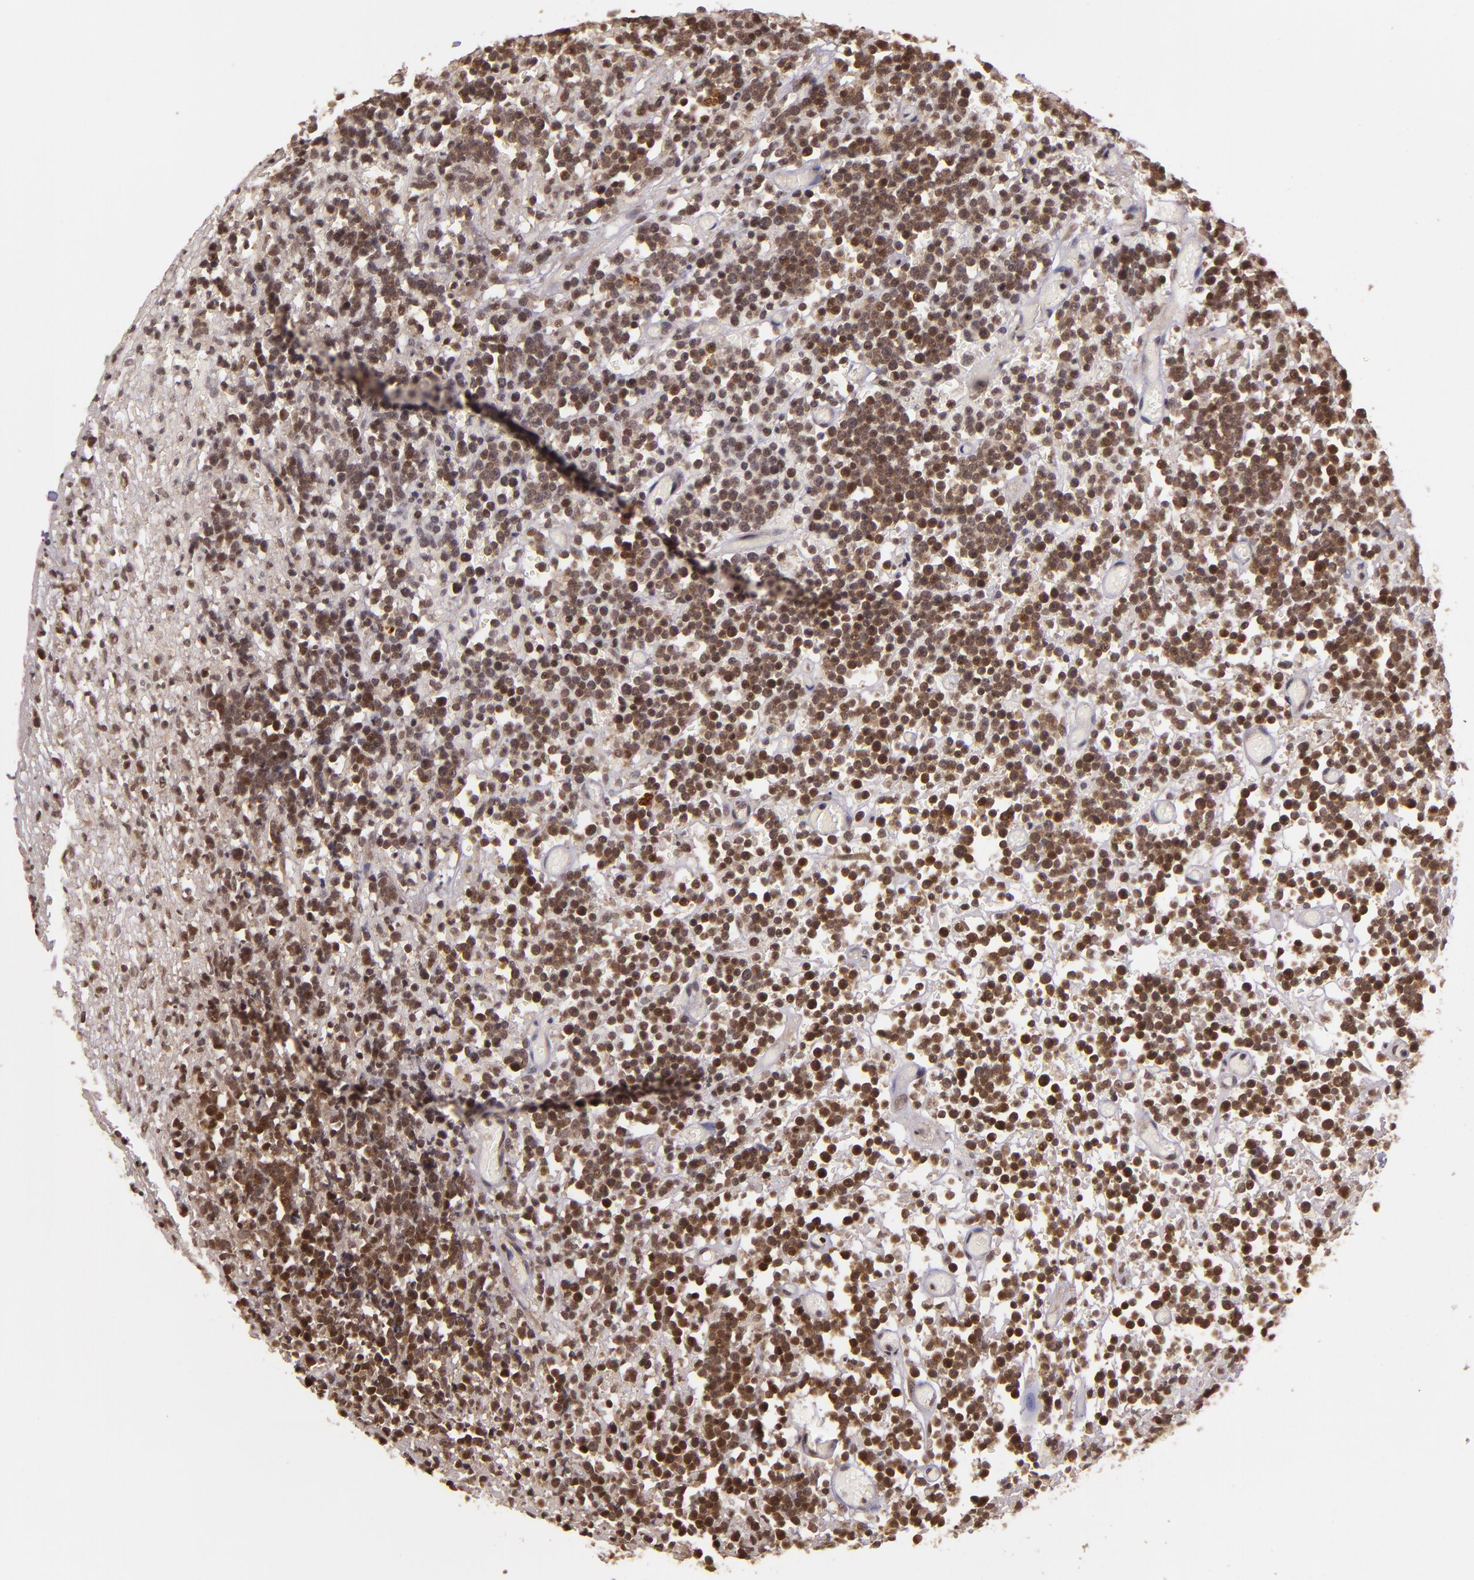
{"staining": {"intensity": "weak", "quantity": ">75%", "location": "nuclear"}, "tissue": "lymphoma", "cell_type": "Tumor cells", "image_type": "cancer", "snomed": [{"axis": "morphology", "description": "Malignant lymphoma, non-Hodgkin's type, High grade"}, {"axis": "topography", "description": "Colon"}], "caption": "A brown stain shows weak nuclear positivity of a protein in lymphoma tumor cells.", "gene": "TXNRD2", "patient": {"sex": "male", "age": 82}}